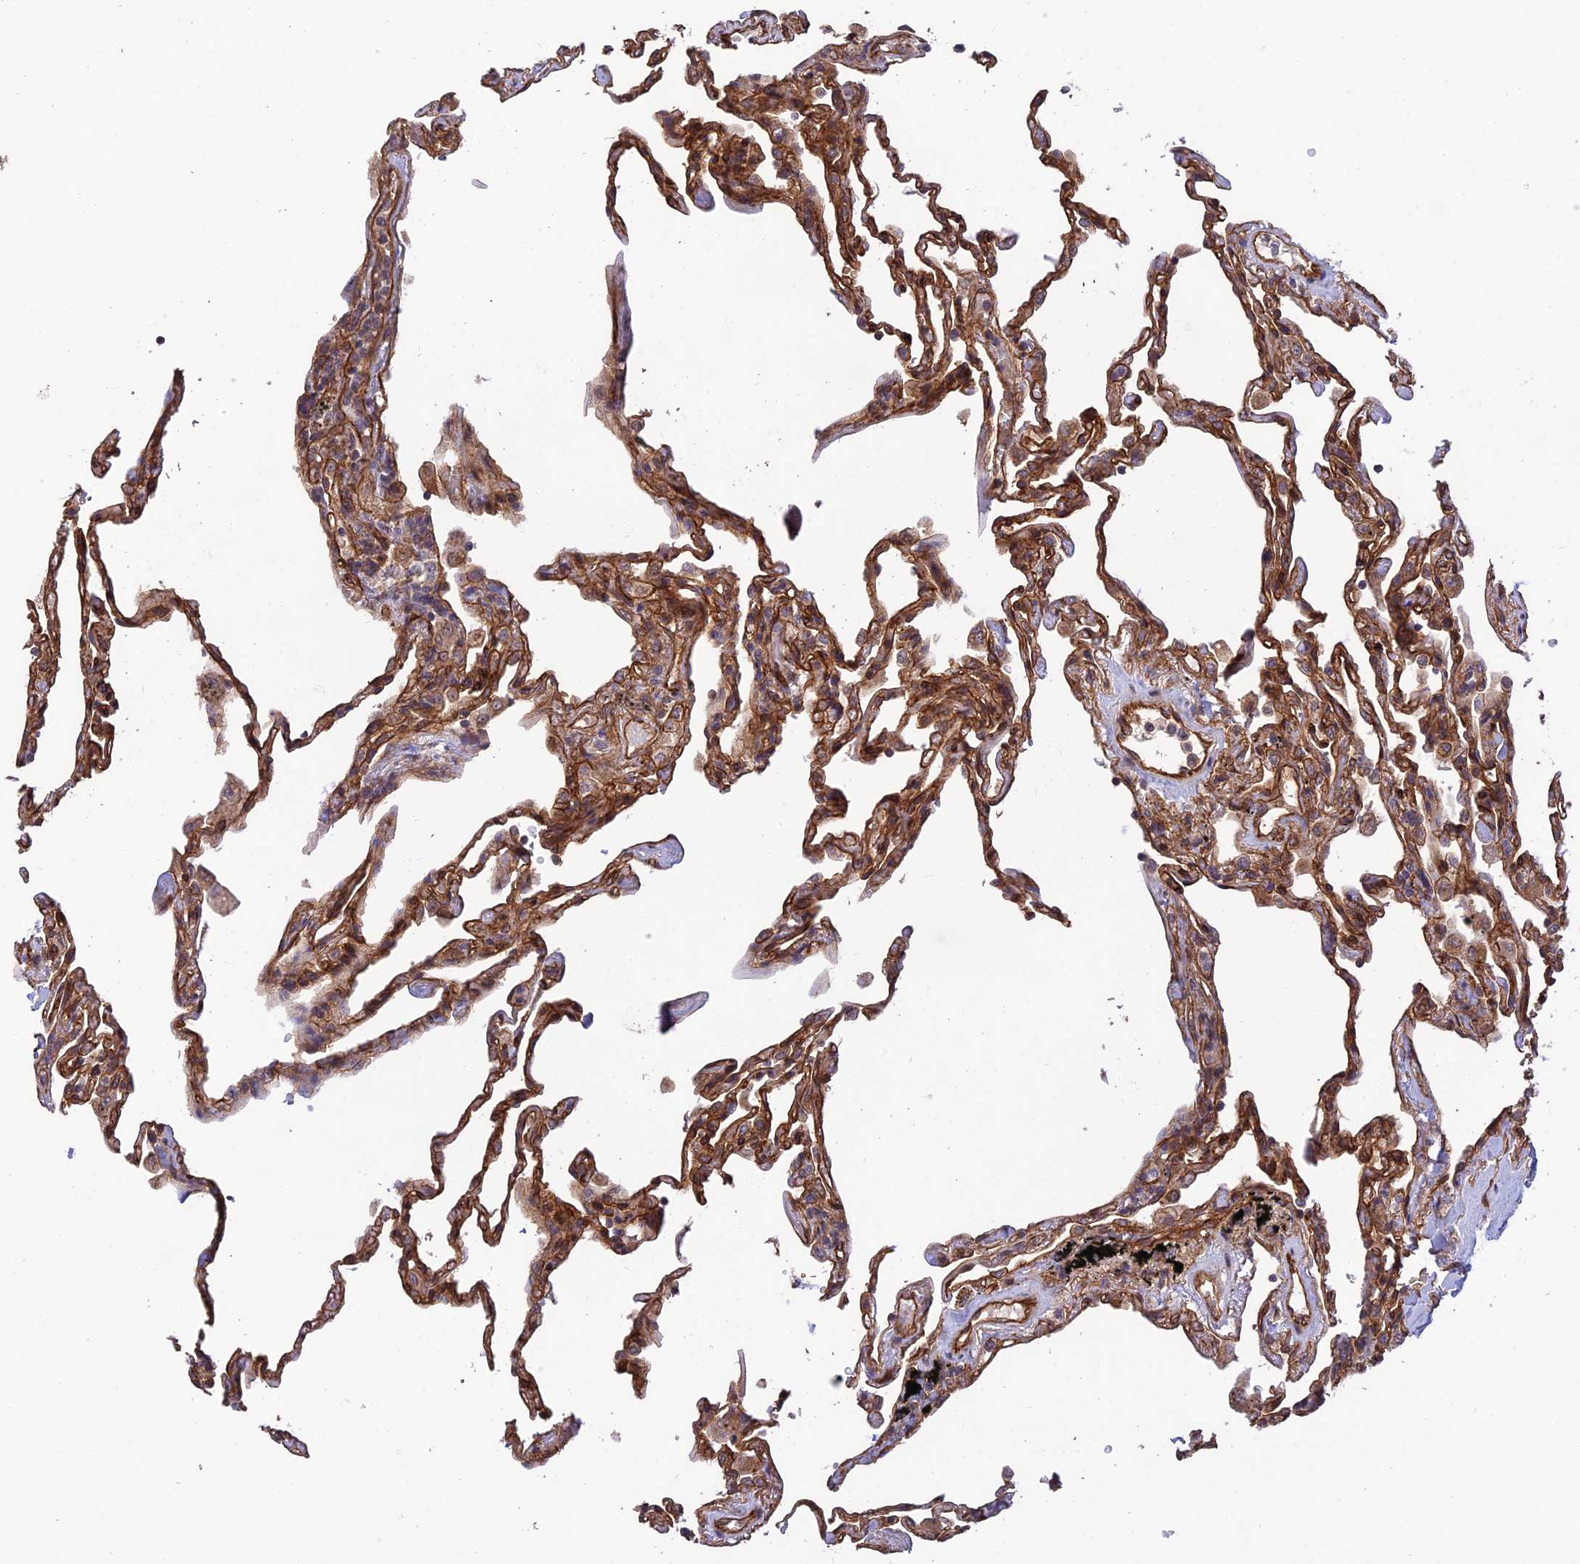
{"staining": {"intensity": "strong", "quantity": ">75%", "location": "cytoplasmic/membranous"}, "tissue": "lung", "cell_type": "Alveolar cells", "image_type": "normal", "snomed": [{"axis": "morphology", "description": "Normal tissue, NOS"}, {"axis": "topography", "description": "Lung"}], "caption": "Protein staining of normal lung demonstrates strong cytoplasmic/membranous positivity in approximately >75% of alveolar cells.", "gene": "HOMER2", "patient": {"sex": "male", "age": 59}}